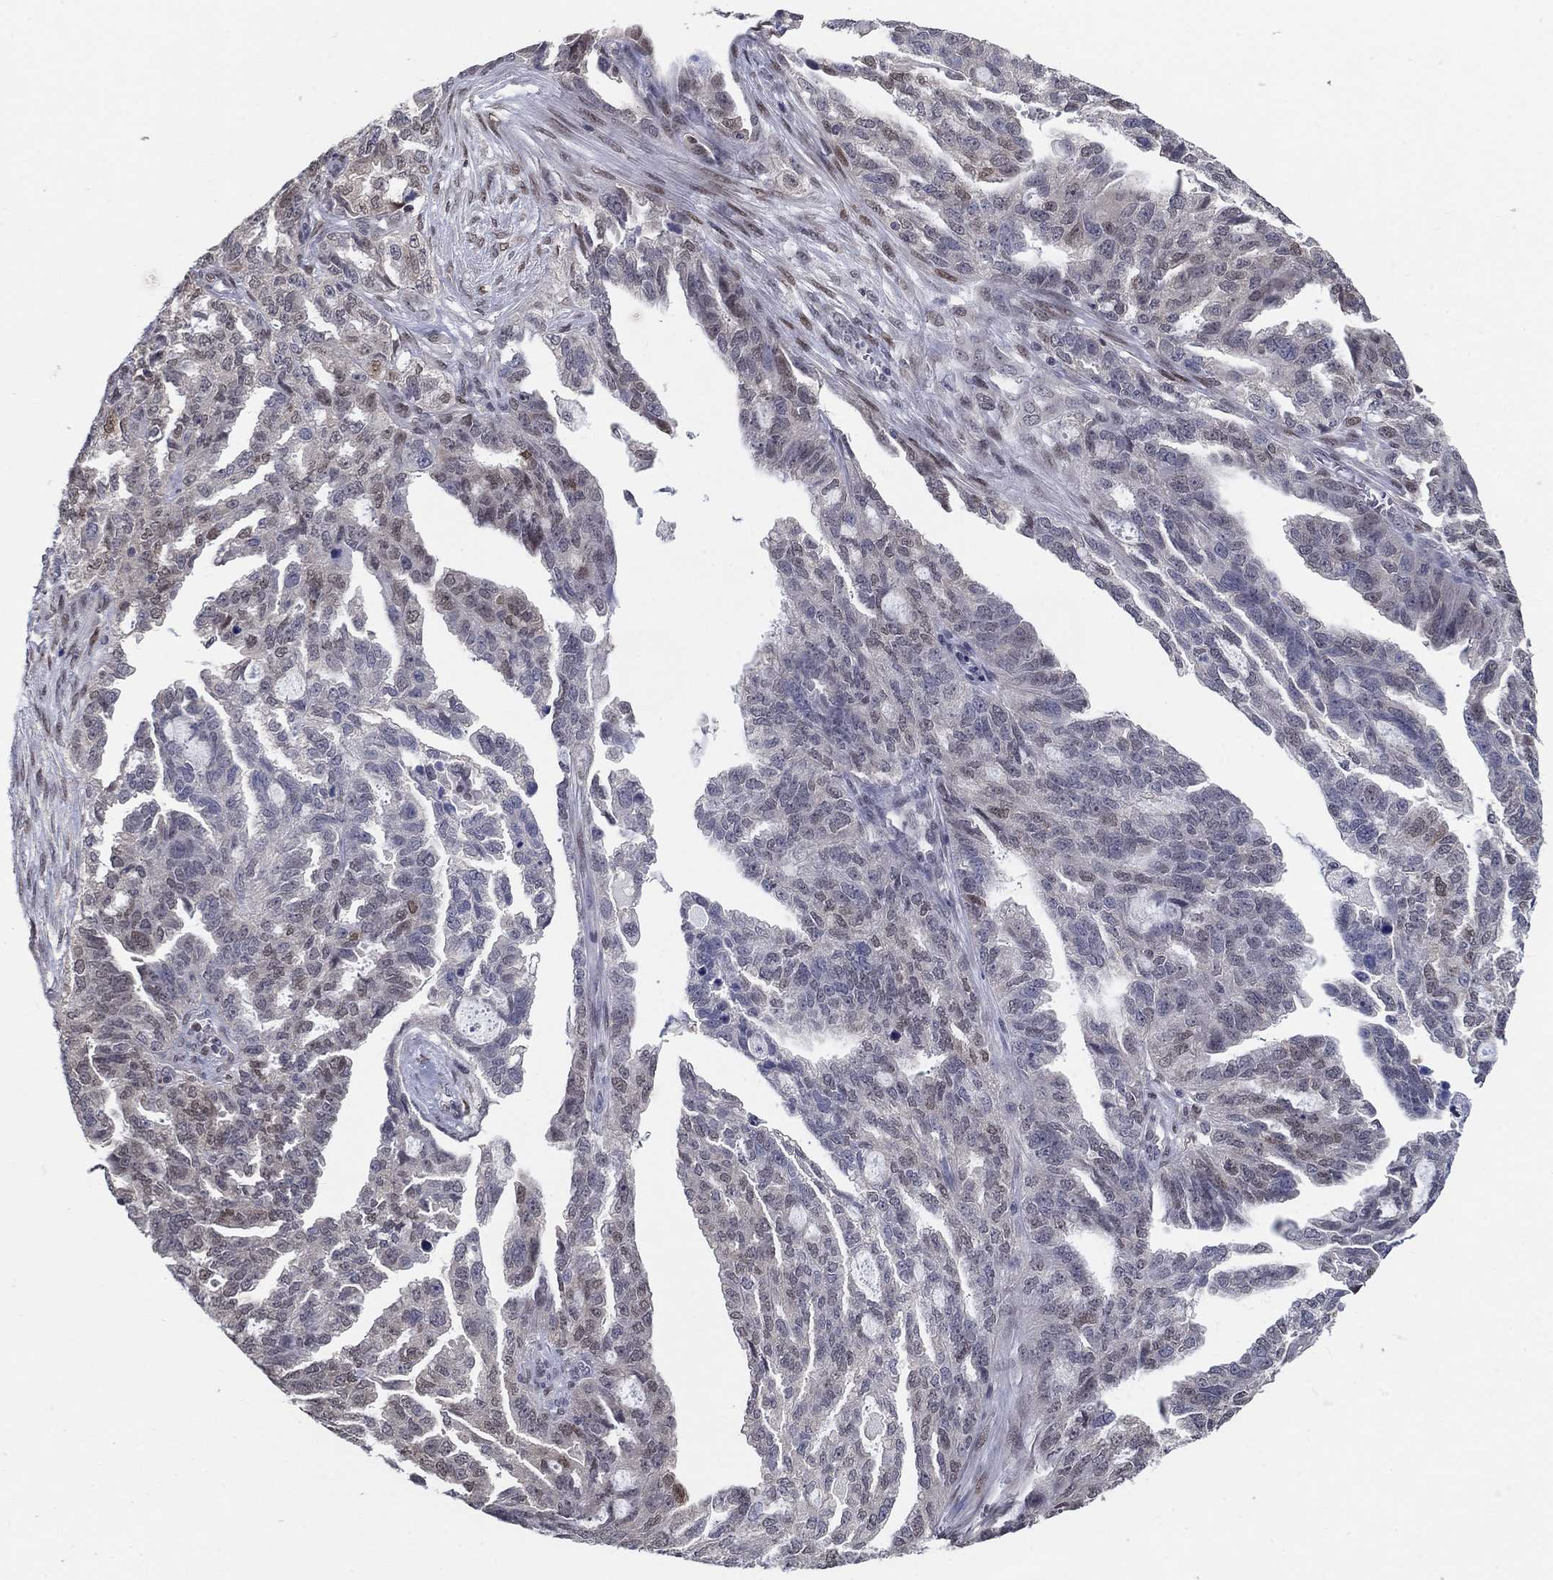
{"staining": {"intensity": "weak", "quantity": "<25%", "location": "nuclear"}, "tissue": "ovarian cancer", "cell_type": "Tumor cells", "image_type": "cancer", "snomed": [{"axis": "morphology", "description": "Cystadenocarcinoma, serous, NOS"}, {"axis": "topography", "description": "Ovary"}], "caption": "There is no significant staining in tumor cells of ovarian serous cystadenocarcinoma.", "gene": "CENPE", "patient": {"sex": "female", "age": 51}}